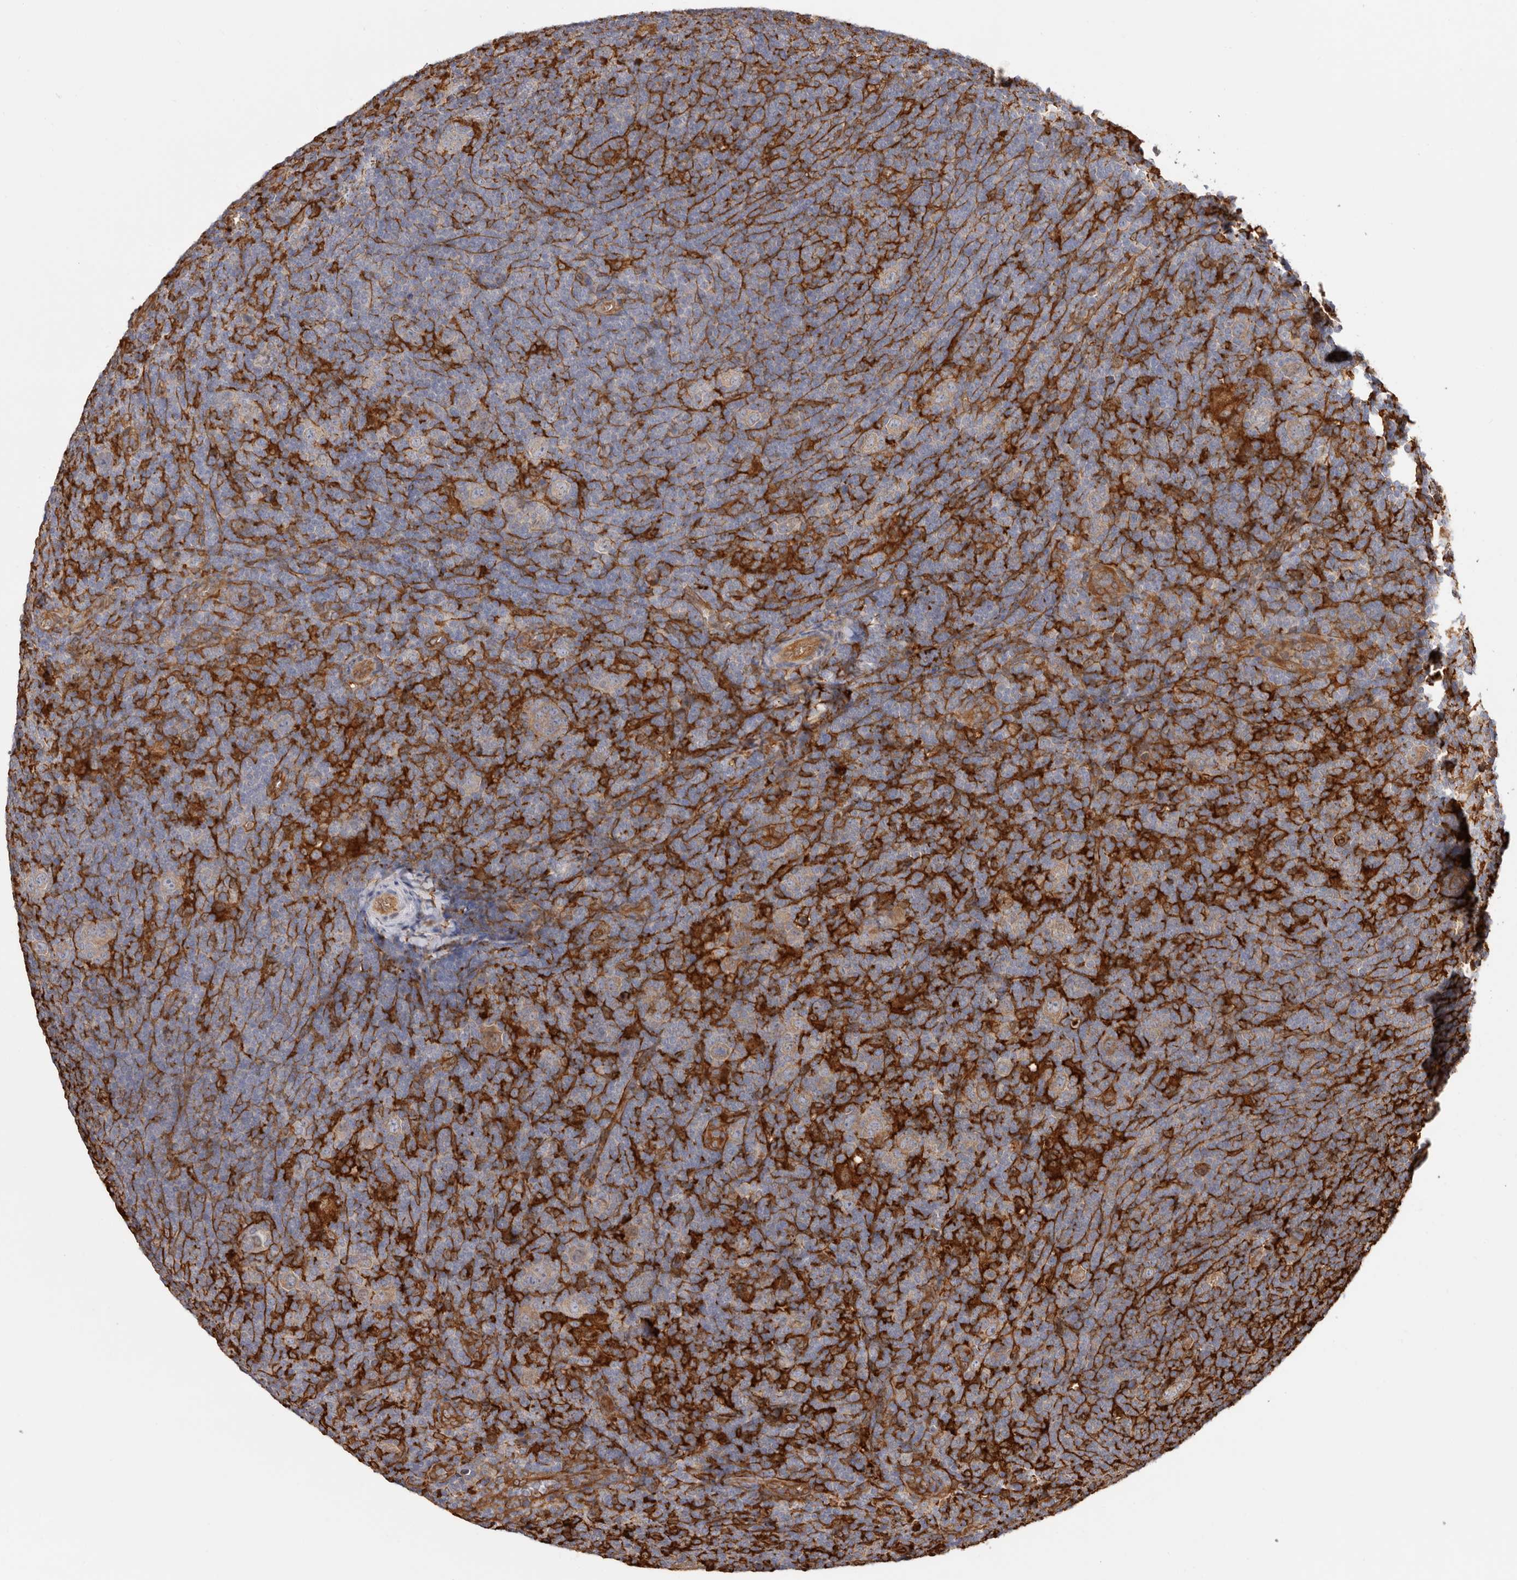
{"staining": {"intensity": "weak", "quantity": "25%-75%", "location": "cytoplasmic/membranous"}, "tissue": "lymphoma", "cell_type": "Tumor cells", "image_type": "cancer", "snomed": [{"axis": "morphology", "description": "Hodgkin's disease, NOS"}, {"axis": "topography", "description": "Lymph node"}], "caption": "Immunohistochemical staining of lymphoma demonstrates low levels of weak cytoplasmic/membranous staining in approximately 25%-75% of tumor cells.", "gene": "LAP3", "patient": {"sex": "female", "age": 57}}